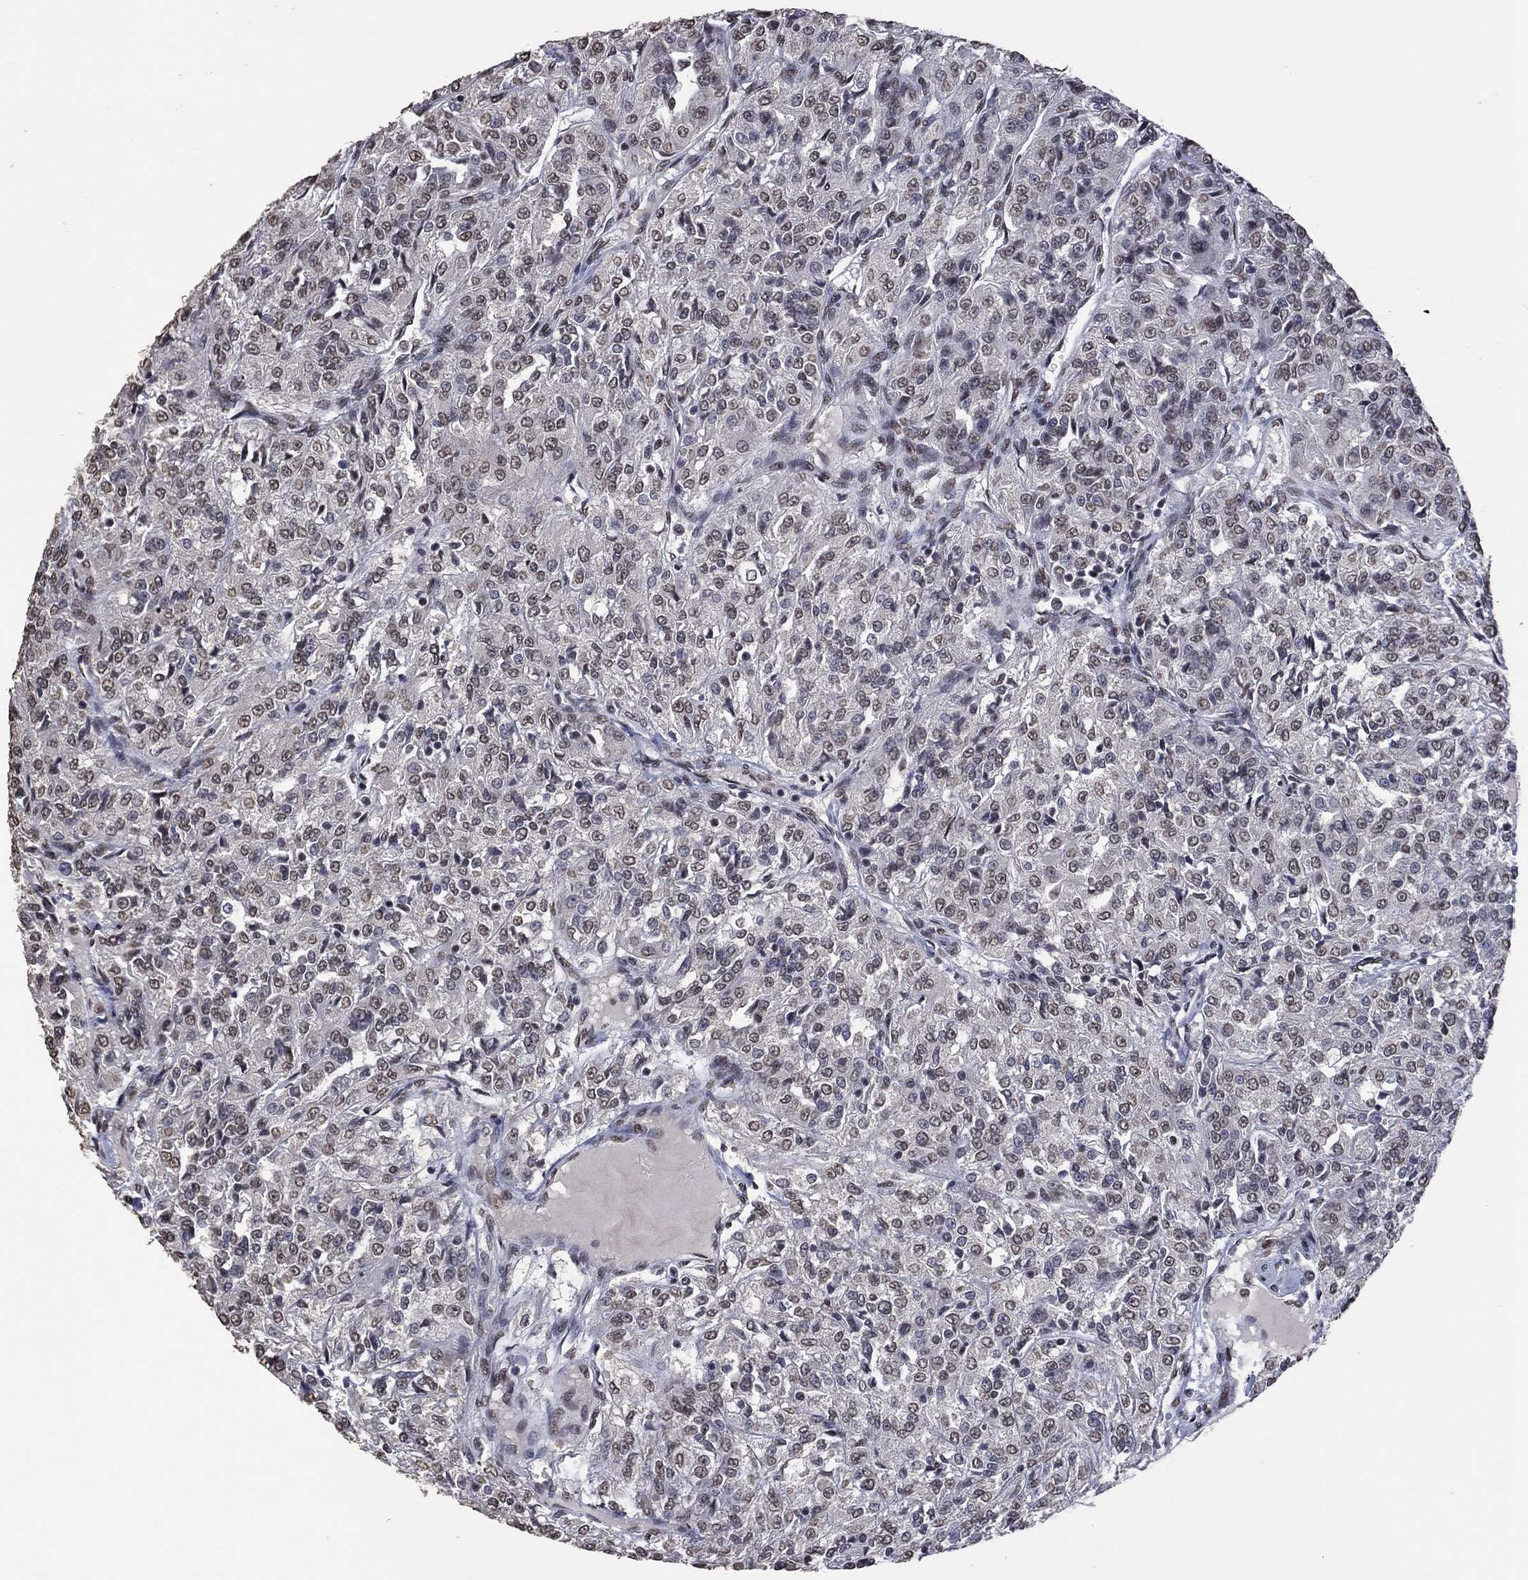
{"staining": {"intensity": "negative", "quantity": "none", "location": "none"}, "tissue": "renal cancer", "cell_type": "Tumor cells", "image_type": "cancer", "snomed": [{"axis": "morphology", "description": "Adenocarcinoma, NOS"}, {"axis": "topography", "description": "Kidney"}], "caption": "Human adenocarcinoma (renal) stained for a protein using immunohistochemistry (IHC) demonstrates no positivity in tumor cells.", "gene": "EHMT1", "patient": {"sex": "female", "age": 63}}